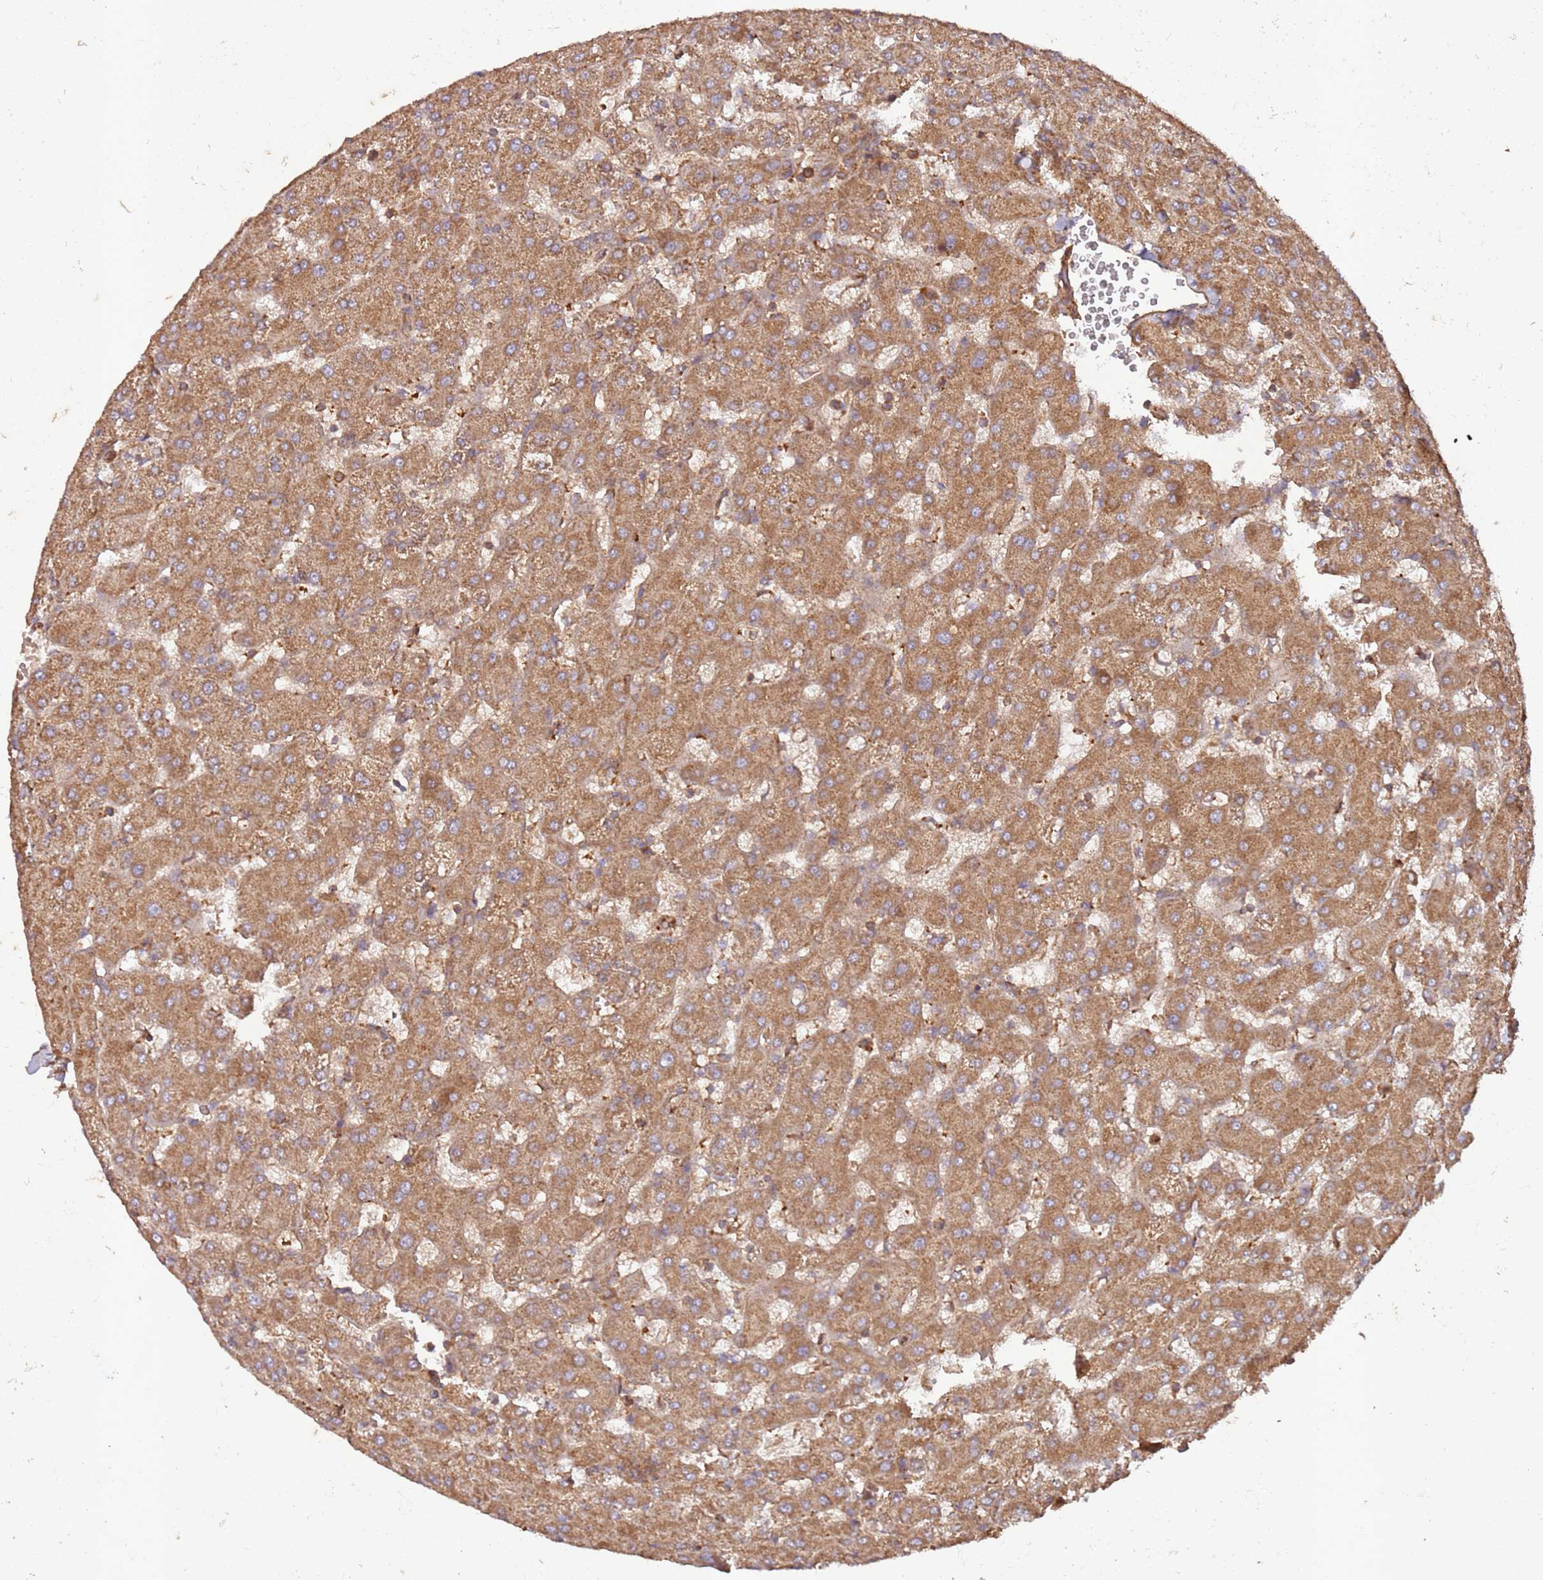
{"staining": {"intensity": "moderate", "quantity": ">75%", "location": "cytoplasmic/membranous"}, "tissue": "liver", "cell_type": "Cholangiocytes", "image_type": "normal", "snomed": [{"axis": "morphology", "description": "Normal tissue, NOS"}, {"axis": "topography", "description": "Liver"}], "caption": "Immunohistochemical staining of benign human liver demonstrates medium levels of moderate cytoplasmic/membranous staining in approximately >75% of cholangiocytes. (DAB IHC with brightfield microscopy, high magnification).", "gene": "FAM186A", "patient": {"sex": "female", "age": 63}}